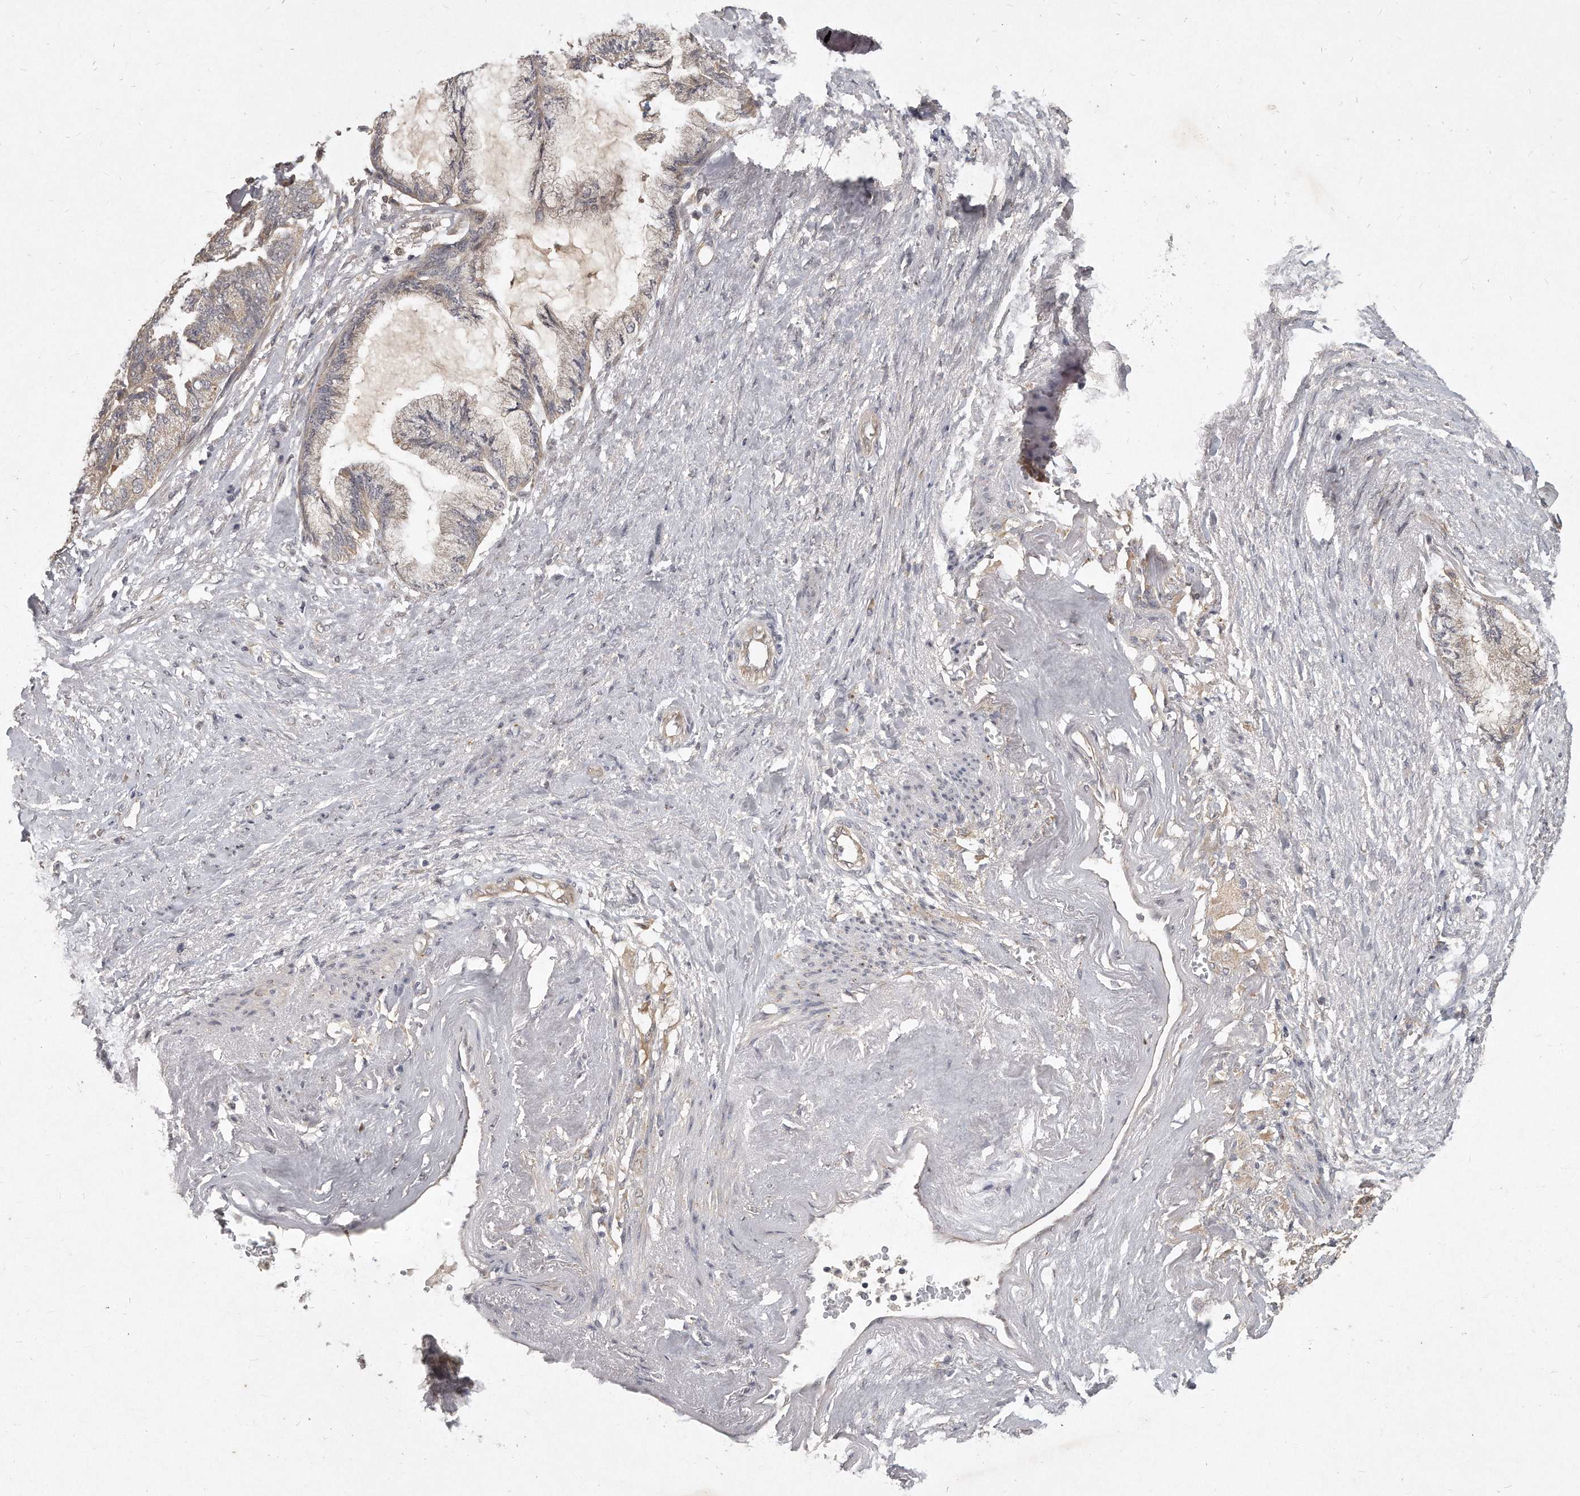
{"staining": {"intensity": "weak", "quantity": "25%-75%", "location": "cytoplasmic/membranous"}, "tissue": "endometrial cancer", "cell_type": "Tumor cells", "image_type": "cancer", "snomed": [{"axis": "morphology", "description": "Adenocarcinoma, NOS"}, {"axis": "topography", "description": "Endometrium"}], "caption": "Endometrial adenocarcinoma stained with DAB immunohistochemistry shows low levels of weak cytoplasmic/membranous staining in about 25%-75% of tumor cells. (IHC, brightfield microscopy, high magnification).", "gene": "LGALS8", "patient": {"sex": "female", "age": 86}}